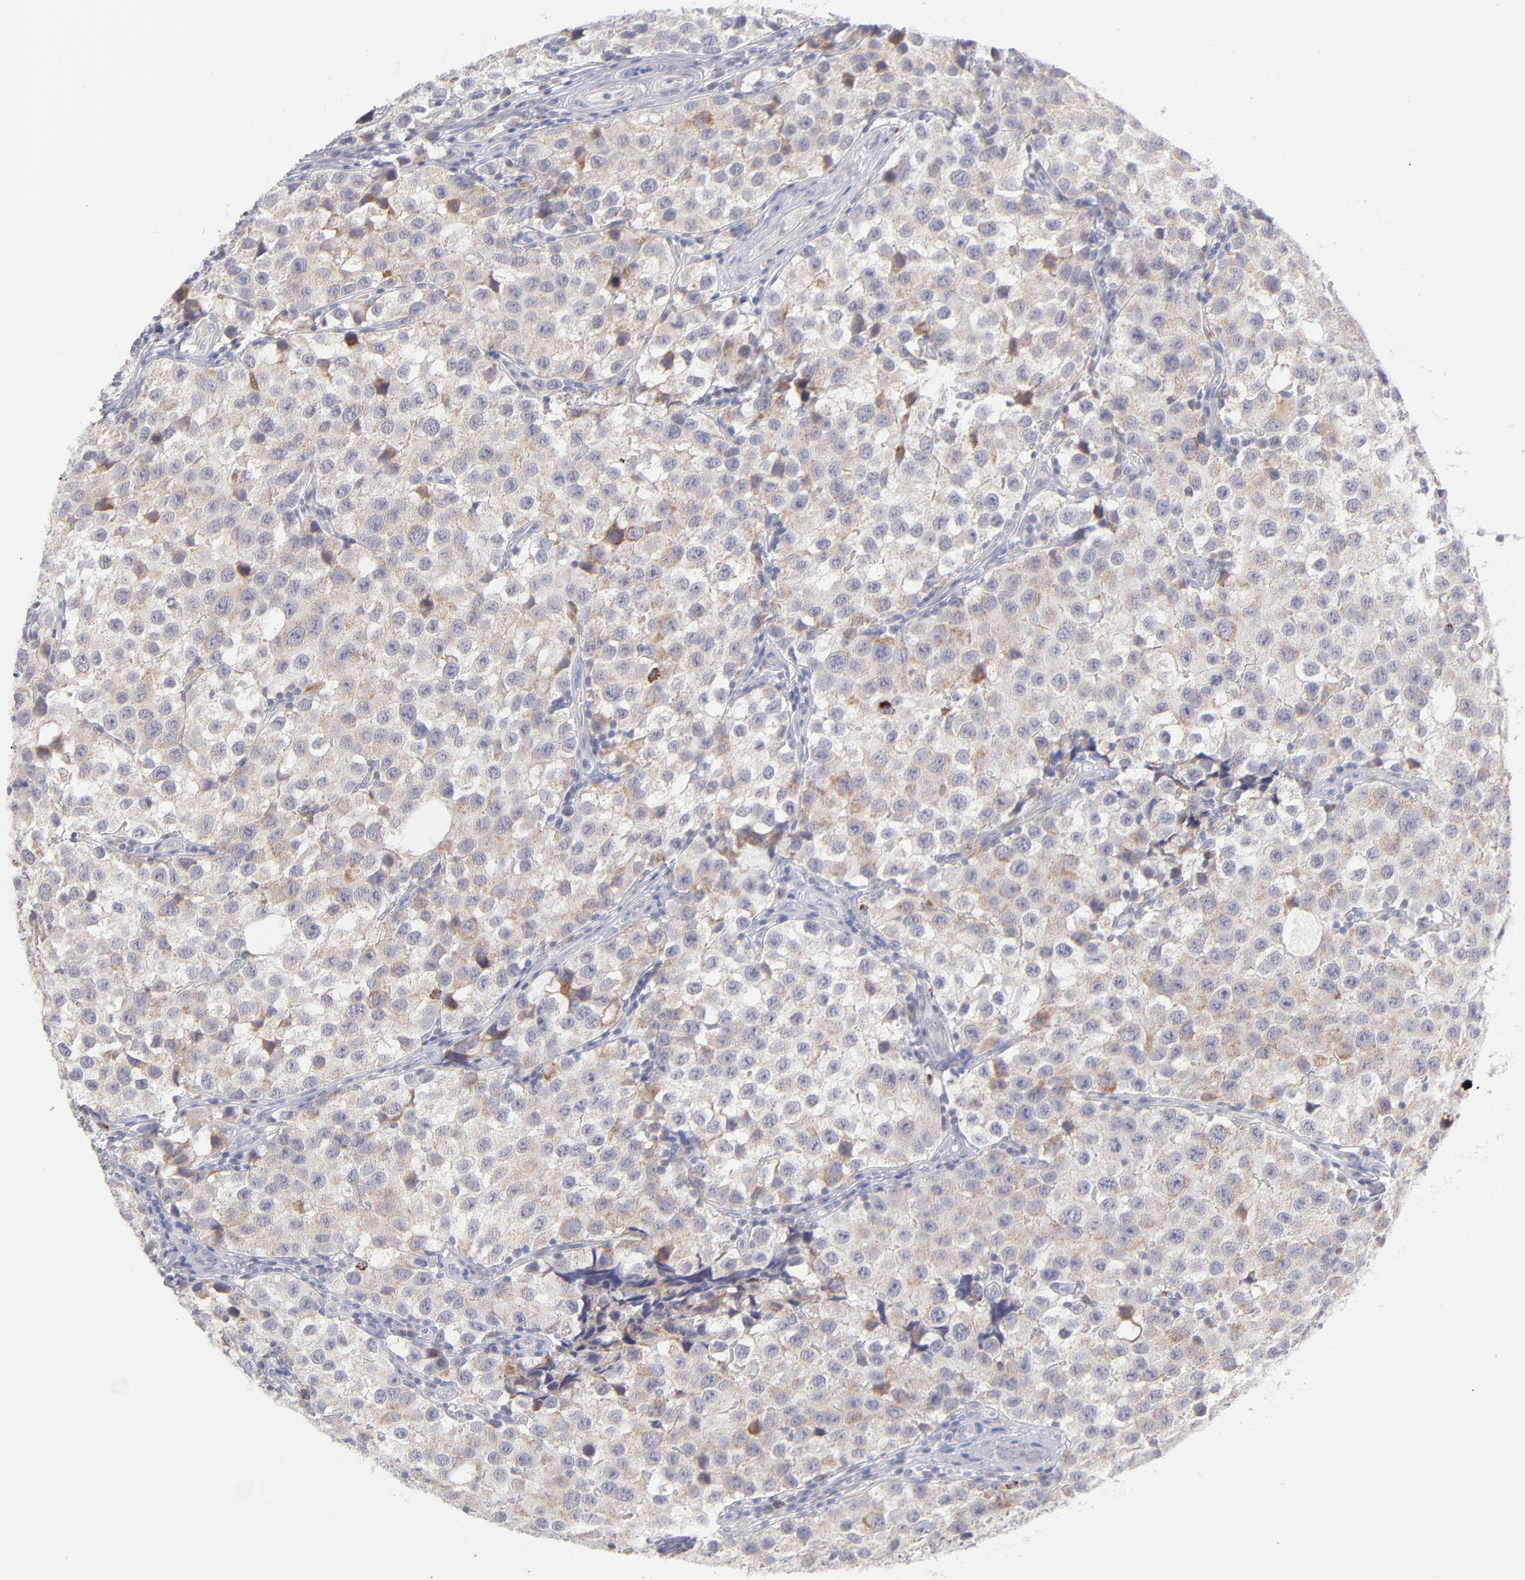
{"staining": {"intensity": "weak", "quantity": "25%-75%", "location": "cytoplasmic/membranous"}, "tissue": "testis cancer", "cell_type": "Tumor cells", "image_type": "cancer", "snomed": [{"axis": "morphology", "description": "Seminoma, NOS"}, {"axis": "topography", "description": "Testis"}], "caption": "An image of human testis cancer (seminoma) stained for a protein exhibits weak cytoplasmic/membranous brown staining in tumor cells.", "gene": "MTHFD2", "patient": {"sex": "male", "age": 39}}